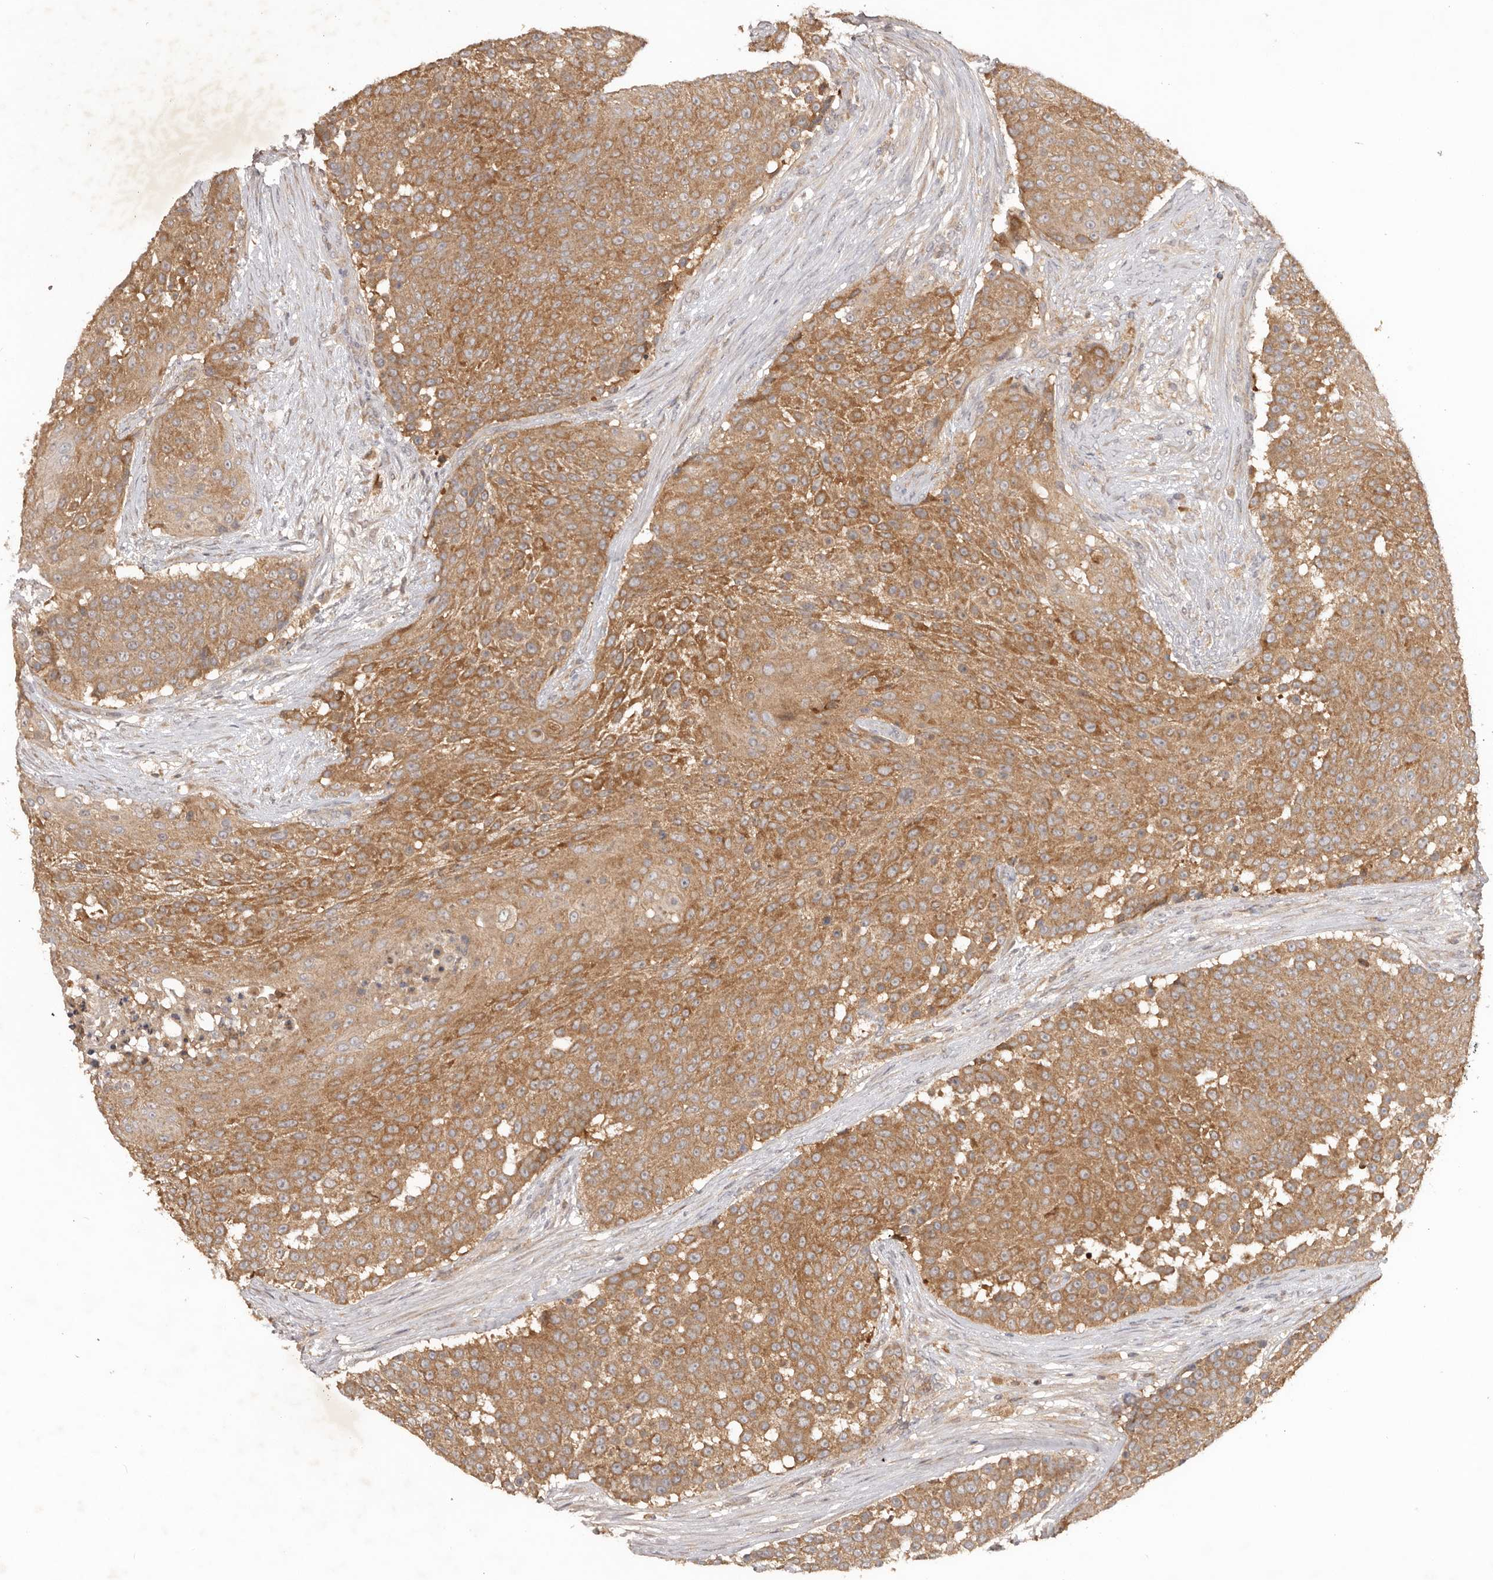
{"staining": {"intensity": "moderate", "quantity": ">75%", "location": "cytoplasmic/membranous"}, "tissue": "urothelial cancer", "cell_type": "Tumor cells", "image_type": "cancer", "snomed": [{"axis": "morphology", "description": "Urothelial carcinoma, High grade"}, {"axis": "topography", "description": "Urinary bladder"}], "caption": "IHC (DAB (3,3'-diaminobenzidine)) staining of urothelial cancer displays moderate cytoplasmic/membranous protein positivity in approximately >75% of tumor cells. (DAB IHC with brightfield microscopy, high magnification).", "gene": "PKIB", "patient": {"sex": "female", "age": 63}}